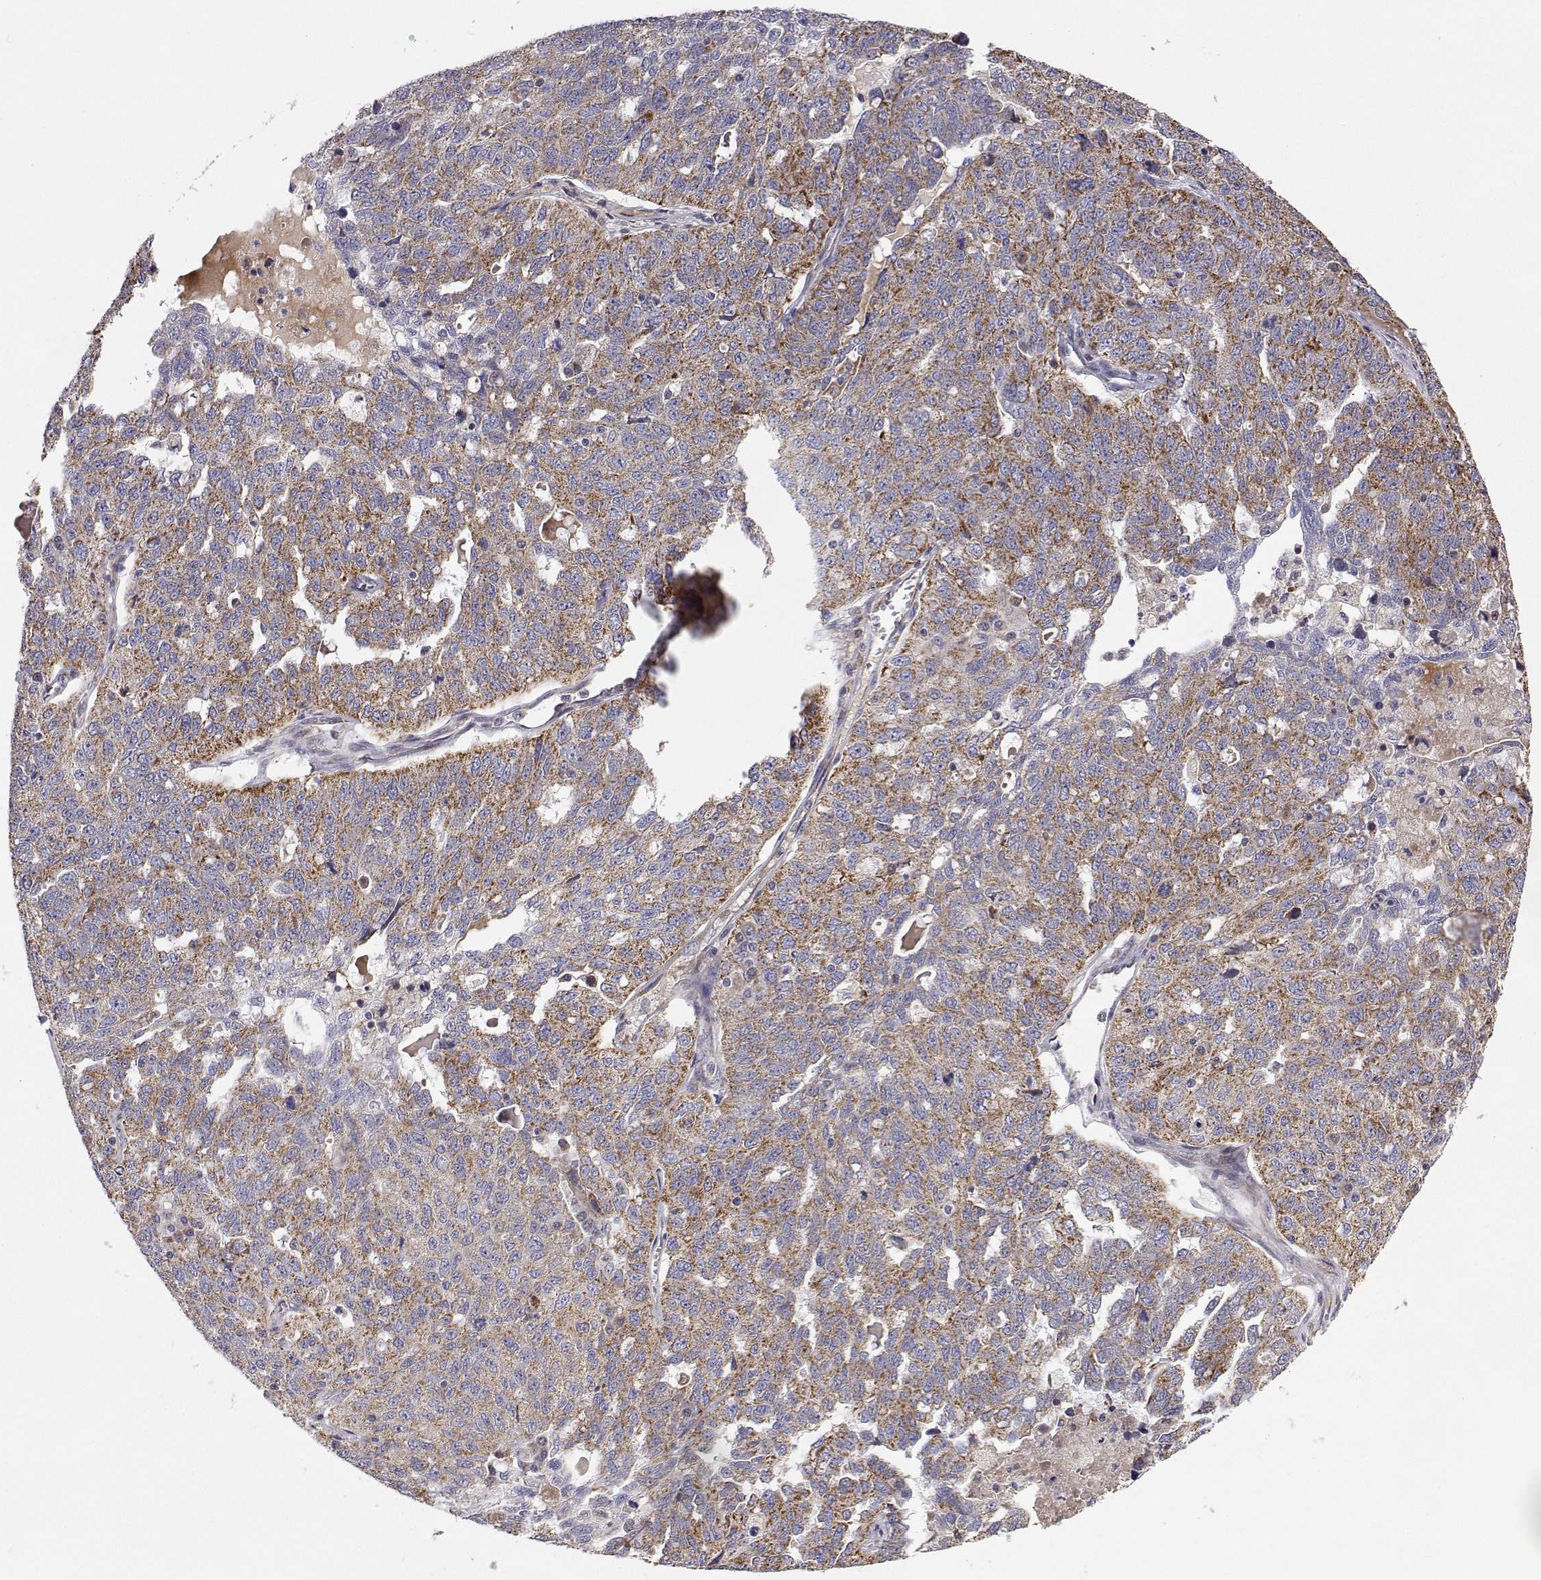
{"staining": {"intensity": "moderate", "quantity": ">75%", "location": "cytoplasmic/membranous"}, "tissue": "ovarian cancer", "cell_type": "Tumor cells", "image_type": "cancer", "snomed": [{"axis": "morphology", "description": "Cystadenocarcinoma, serous, NOS"}, {"axis": "topography", "description": "Ovary"}], "caption": "The immunohistochemical stain labels moderate cytoplasmic/membranous expression in tumor cells of serous cystadenocarcinoma (ovarian) tissue. (Brightfield microscopy of DAB IHC at high magnification).", "gene": "MRPL3", "patient": {"sex": "female", "age": 71}}